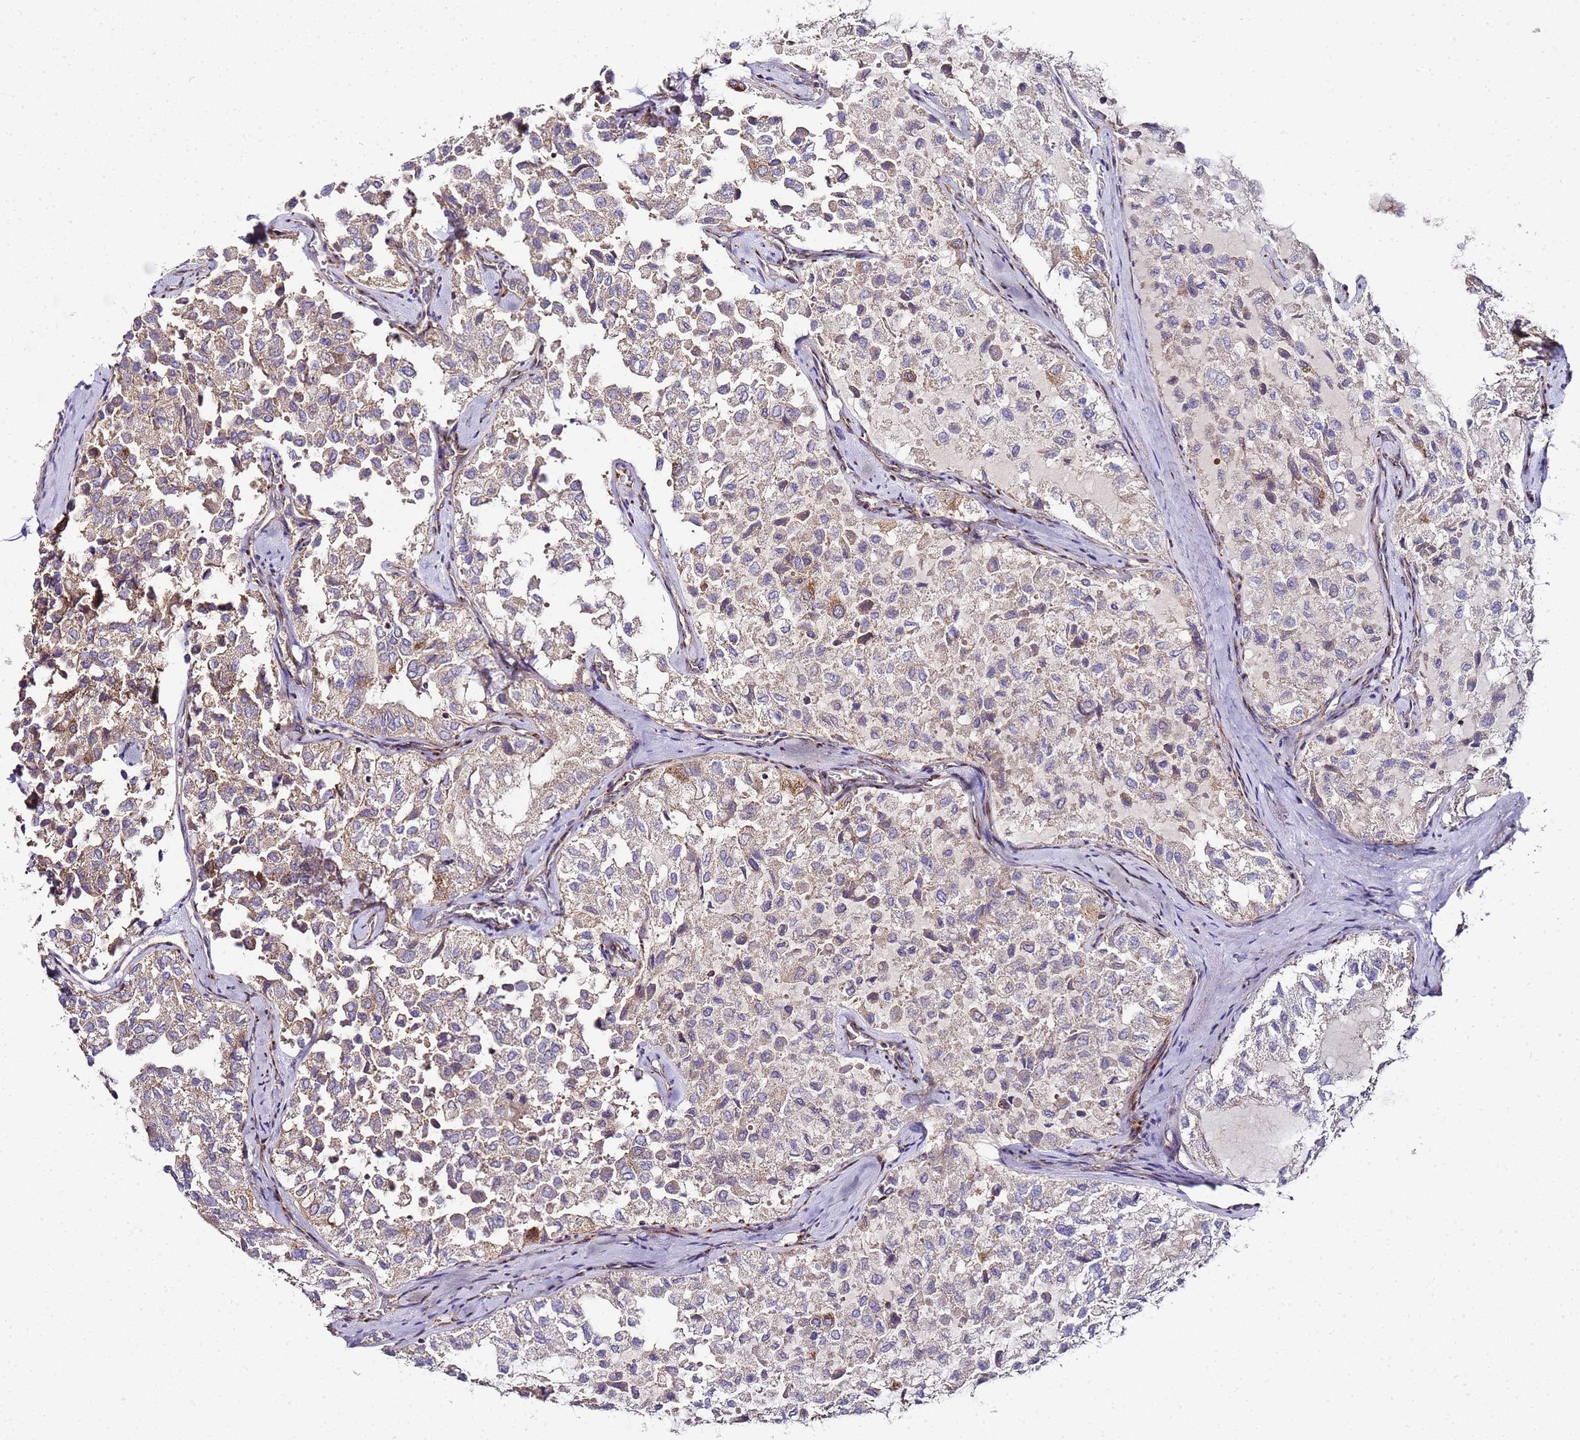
{"staining": {"intensity": "moderate", "quantity": "<25%", "location": "cytoplasmic/membranous"}, "tissue": "thyroid cancer", "cell_type": "Tumor cells", "image_type": "cancer", "snomed": [{"axis": "morphology", "description": "Follicular adenoma carcinoma, NOS"}, {"axis": "topography", "description": "Thyroid gland"}], "caption": "IHC of human thyroid cancer displays low levels of moderate cytoplasmic/membranous positivity in about <25% of tumor cells. (Brightfield microscopy of DAB IHC at high magnification).", "gene": "MRPL49", "patient": {"sex": "male", "age": 75}}